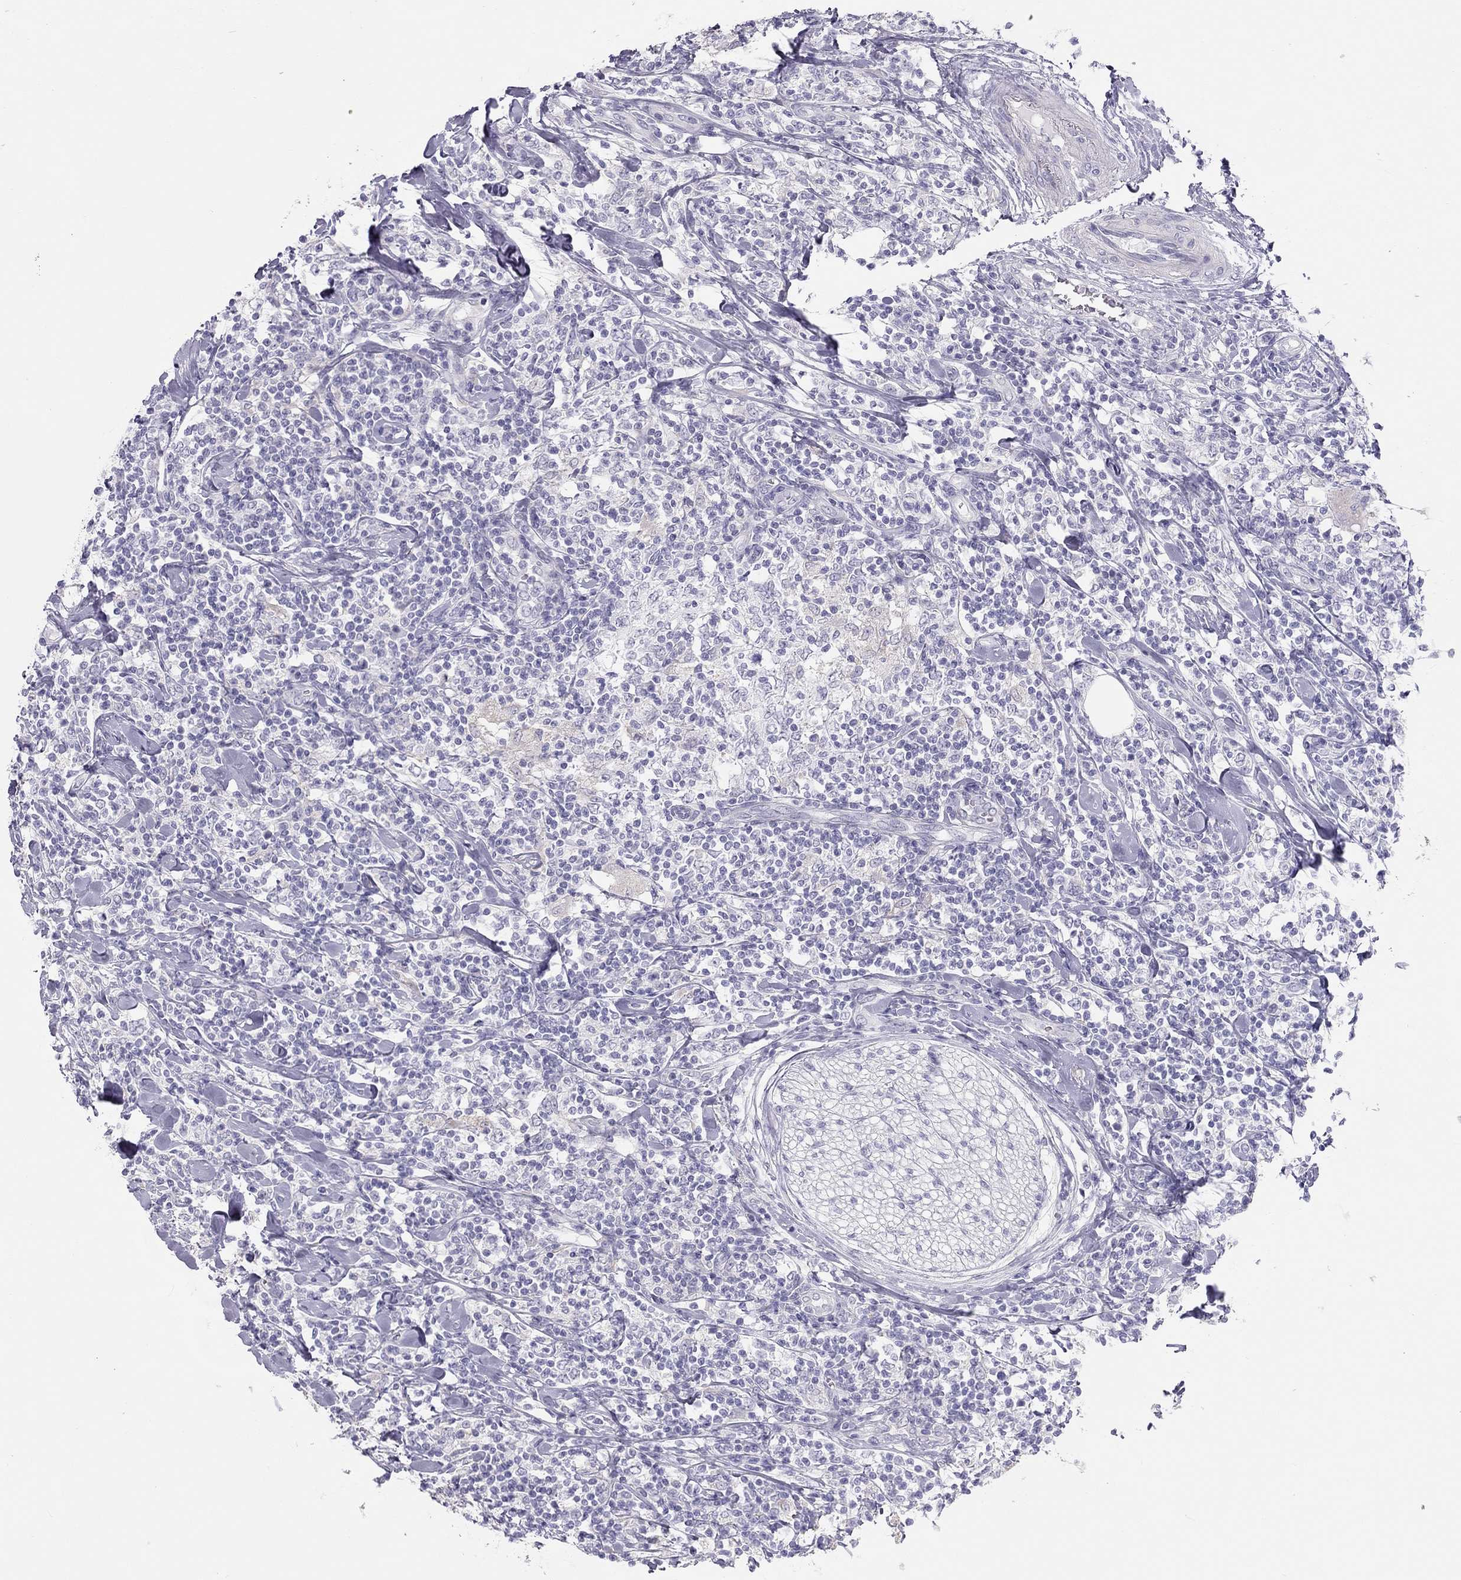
{"staining": {"intensity": "negative", "quantity": "none", "location": "none"}, "tissue": "lymphoma", "cell_type": "Tumor cells", "image_type": "cancer", "snomed": [{"axis": "morphology", "description": "Malignant lymphoma, non-Hodgkin's type, High grade"}, {"axis": "topography", "description": "Lymph node"}], "caption": "Immunohistochemistry of human lymphoma reveals no positivity in tumor cells.", "gene": "SPATA12", "patient": {"sex": "female", "age": 84}}